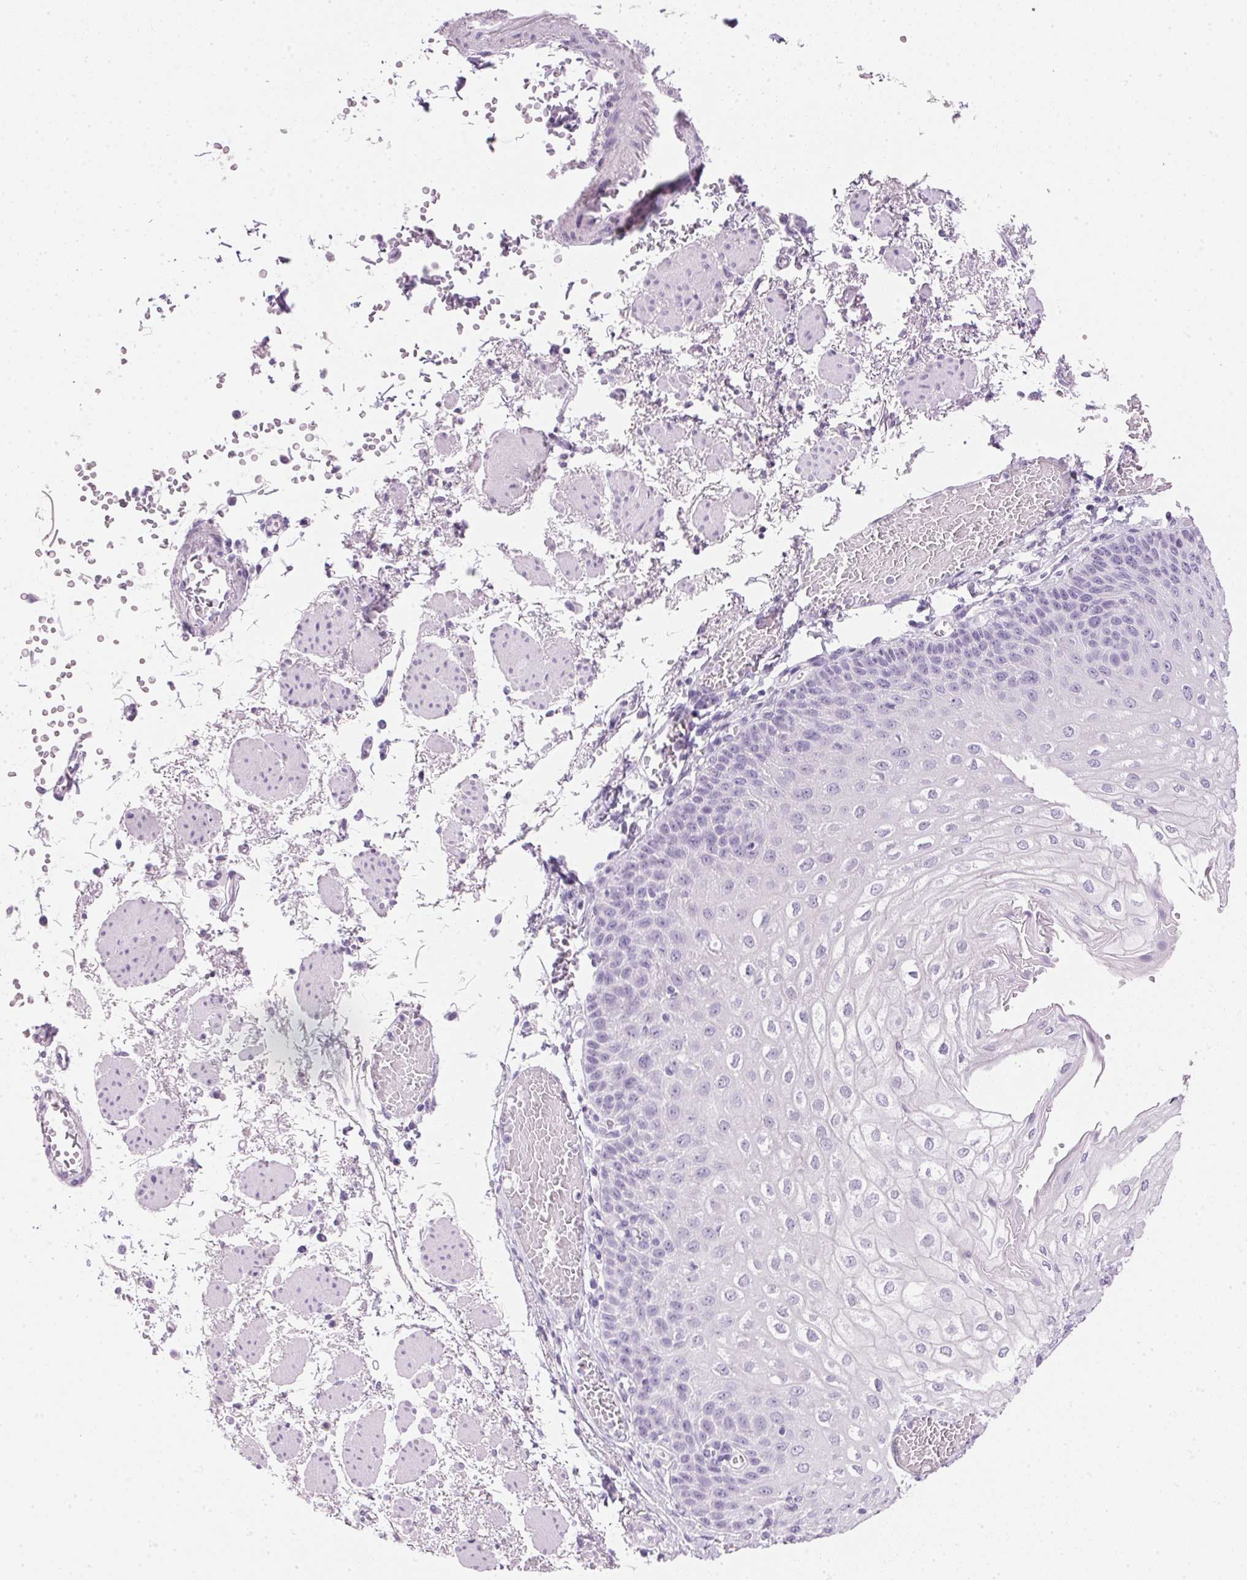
{"staining": {"intensity": "negative", "quantity": "none", "location": "none"}, "tissue": "esophagus", "cell_type": "Squamous epithelial cells", "image_type": "normal", "snomed": [{"axis": "morphology", "description": "Normal tissue, NOS"}, {"axis": "morphology", "description": "Adenocarcinoma, NOS"}, {"axis": "topography", "description": "Esophagus"}], "caption": "This micrograph is of benign esophagus stained with immunohistochemistry to label a protein in brown with the nuclei are counter-stained blue. There is no staining in squamous epithelial cells. The staining was performed using DAB (3,3'-diaminobenzidine) to visualize the protein expression in brown, while the nuclei were stained in blue with hematoxylin (Magnification: 20x).", "gene": "IGFBP1", "patient": {"sex": "male", "age": 81}}